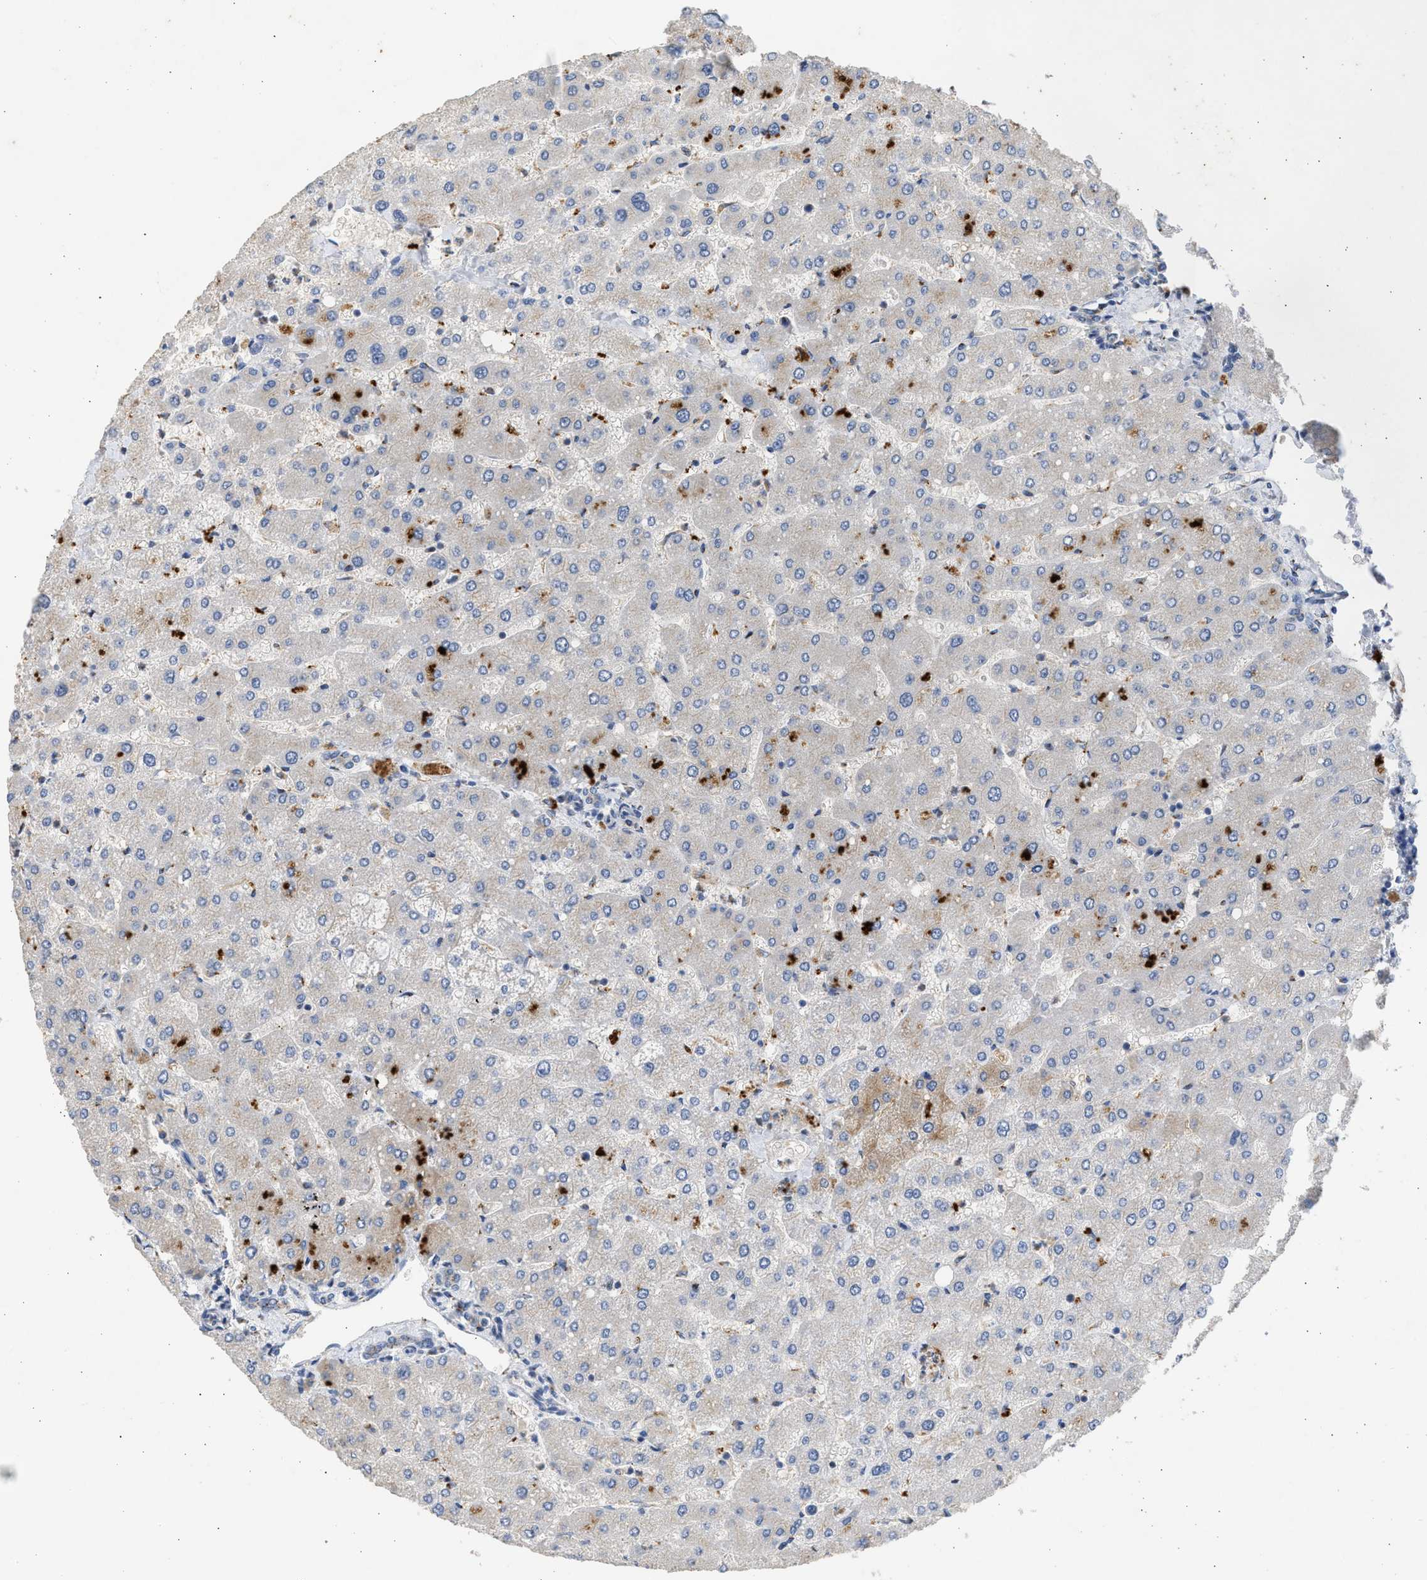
{"staining": {"intensity": "weak", "quantity": "<25%", "location": "cytoplasmic/membranous"}, "tissue": "liver", "cell_type": "Cholangiocytes", "image_type": "normal", "snomed": [{"axis": "morphology", "description": "Normal tissue, NOS"}, {"axis": "topography", "description": "Liver"}], "caption": "DAB immunohistochemical staining of unremarkable liver exhibits no significant staining in cholangiocytes.", "gene": "IPO8", "patient": {"sex": "male", "age": 55}}